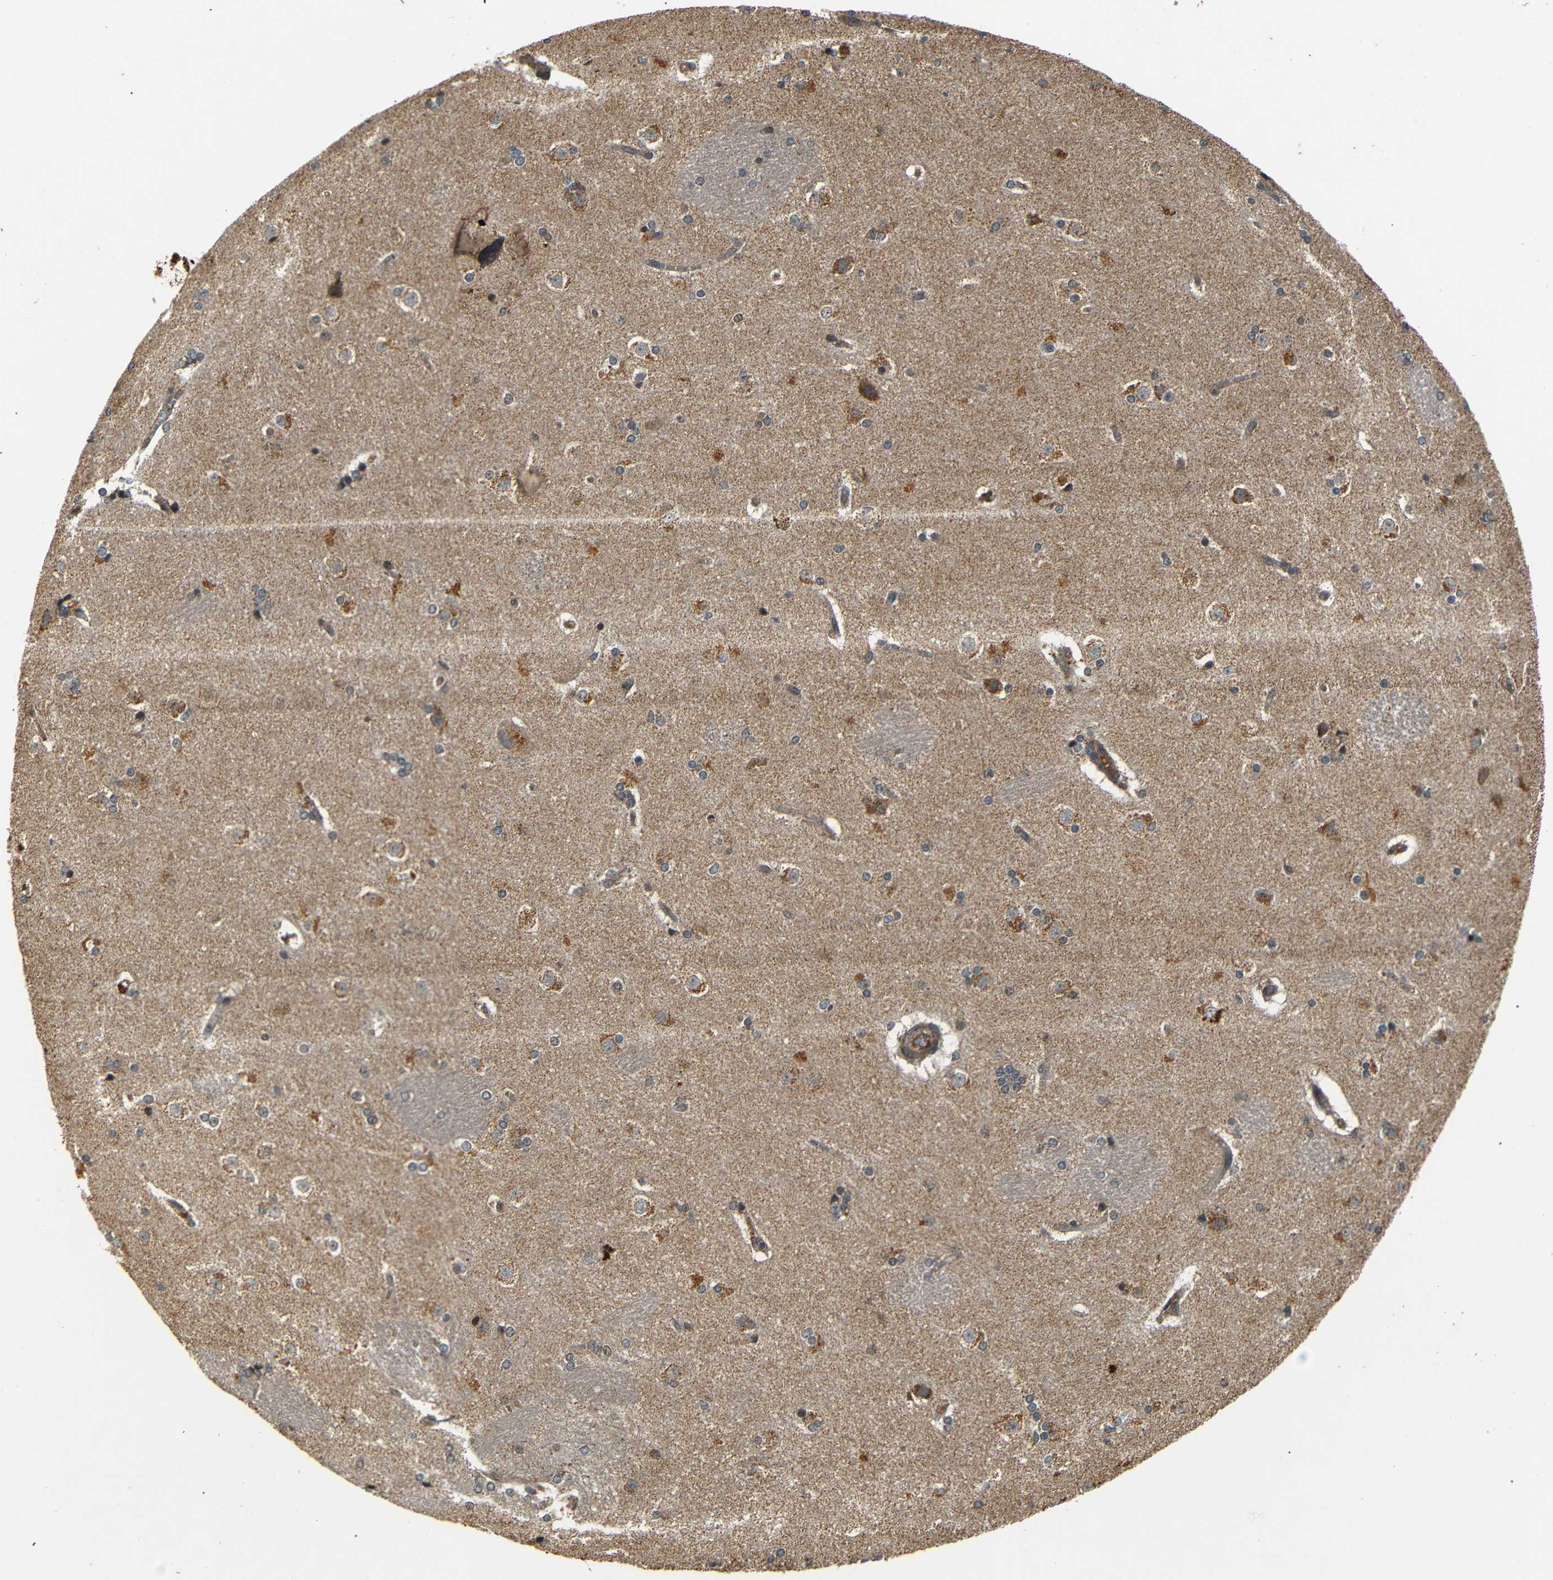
{"staining": {"intensity": "moderate", "quantity": "<25%", "location": "cytoplasmic/membranous"}, "tissue": "caudate", "cell_type": "Glial cells", "image_type": "normal", "snomed": [{"axis": "morphology", "description": "Normal tissue, NOS"}, {"axis": "topography", "description": "Lateral ventricle wall"}], "caption": "Caudate was stained to show a protein in brown. There is low levels of moderate cytoplasmic/membranous staining in approximately <25% of glial cells. (IHC, brightfield microscopy, high magnification).", "gene": "TANK", "patient": {"sex": "female", "age": 19}}